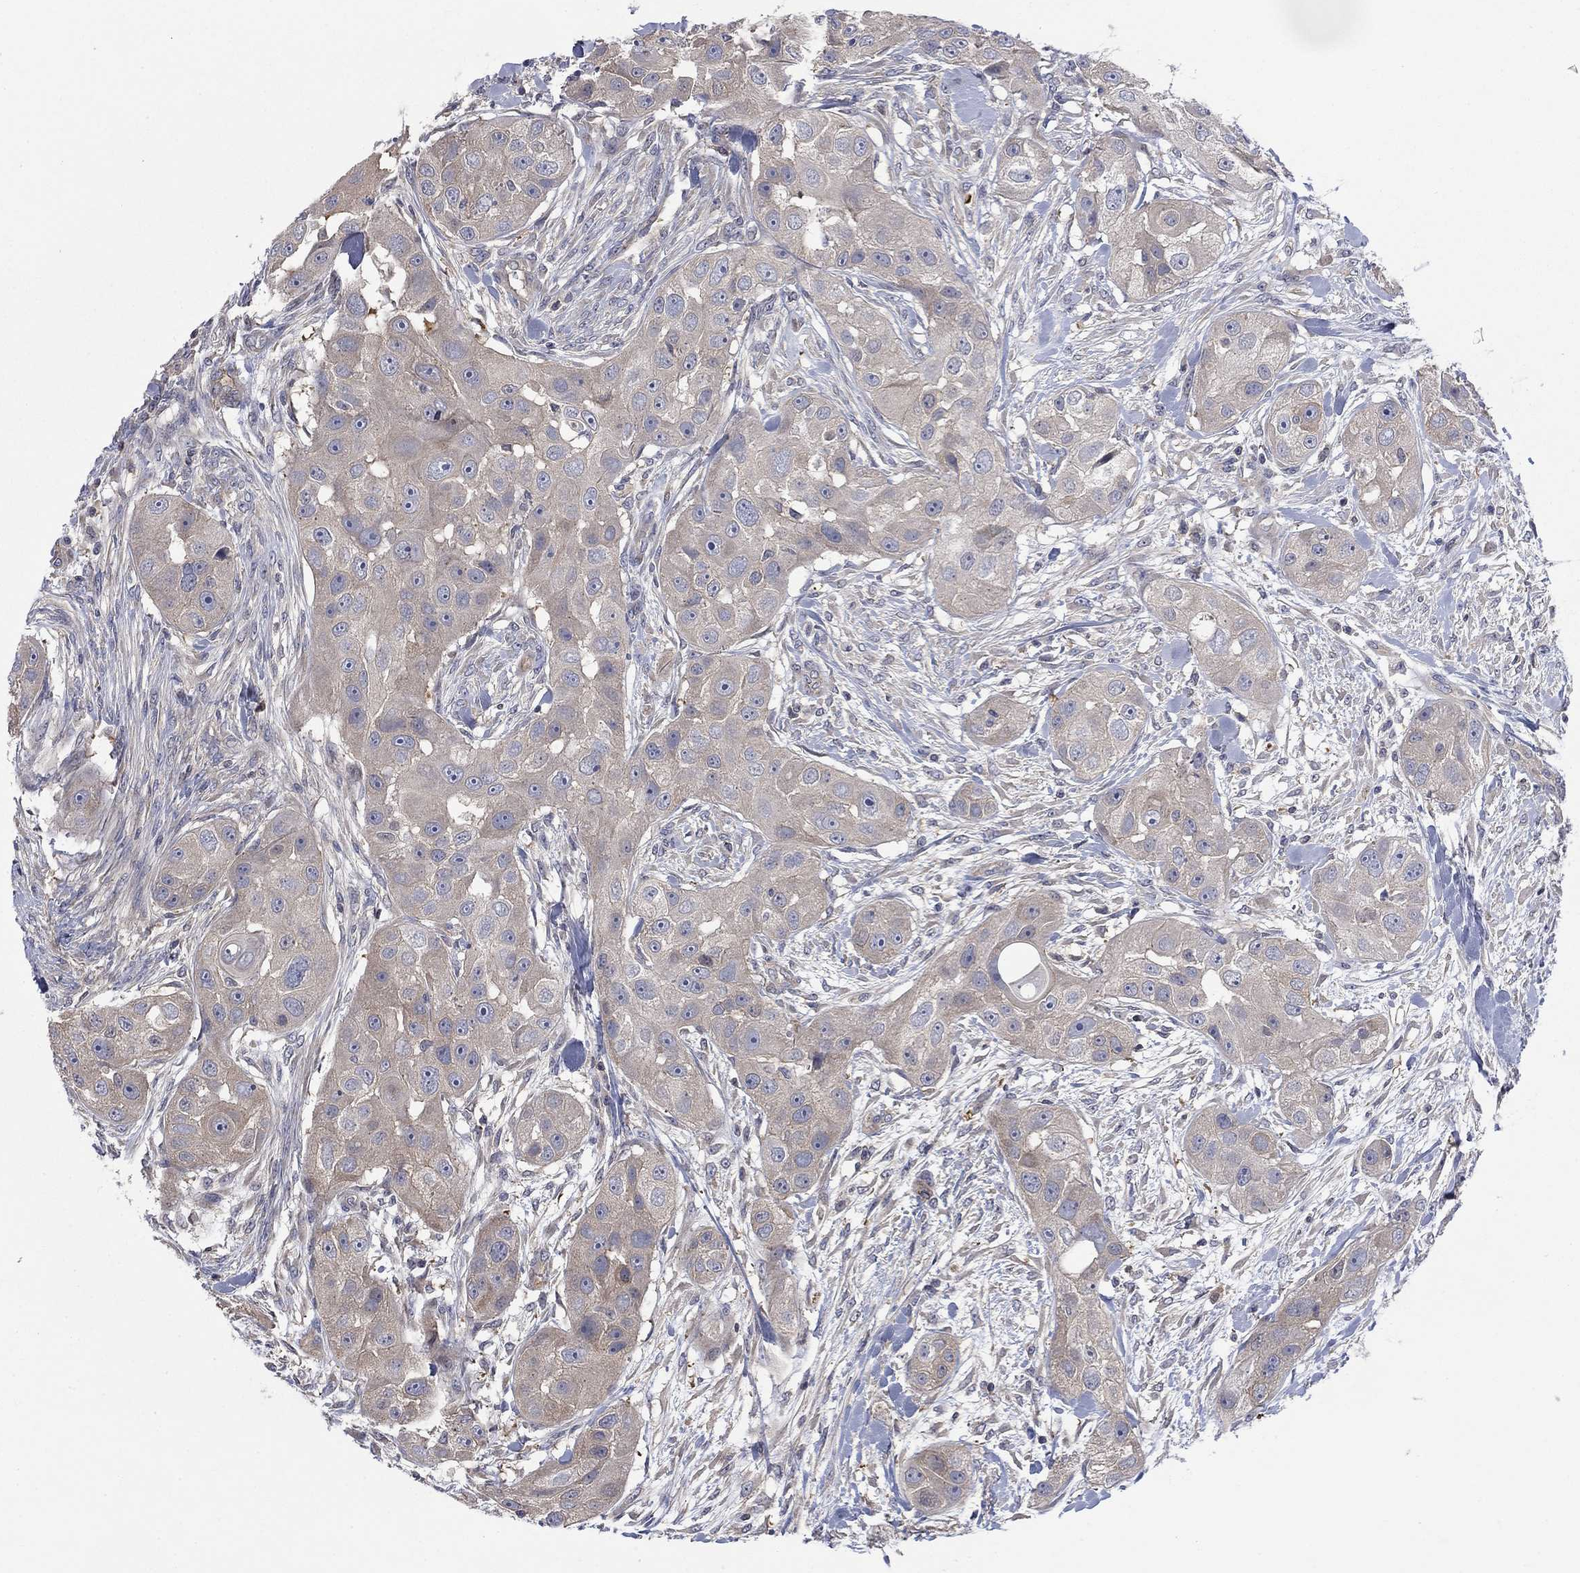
{"staining": {"intensity": "weak", "quantity": "25%-75%", "location": "cytoplasmic/membranous"}, "tissue": "head and neck cancer", "cell_type": "Tumor cells", "image_type": "cancer", "snomed": [{"axis": "morphology", "description": "Squamous cell carcinoma, NOS"}, {"axis": "topography", "description": "Head-Neck"}], "caption": "This is a histology image of immunohistochemistry staining of squamous cell carcinoma (head and neck), which shows weak staining in the cytoplasmic/membranous of tumor cells.", "gene": "PDZD2", "patient": {"sex": "male", "age": 51}}